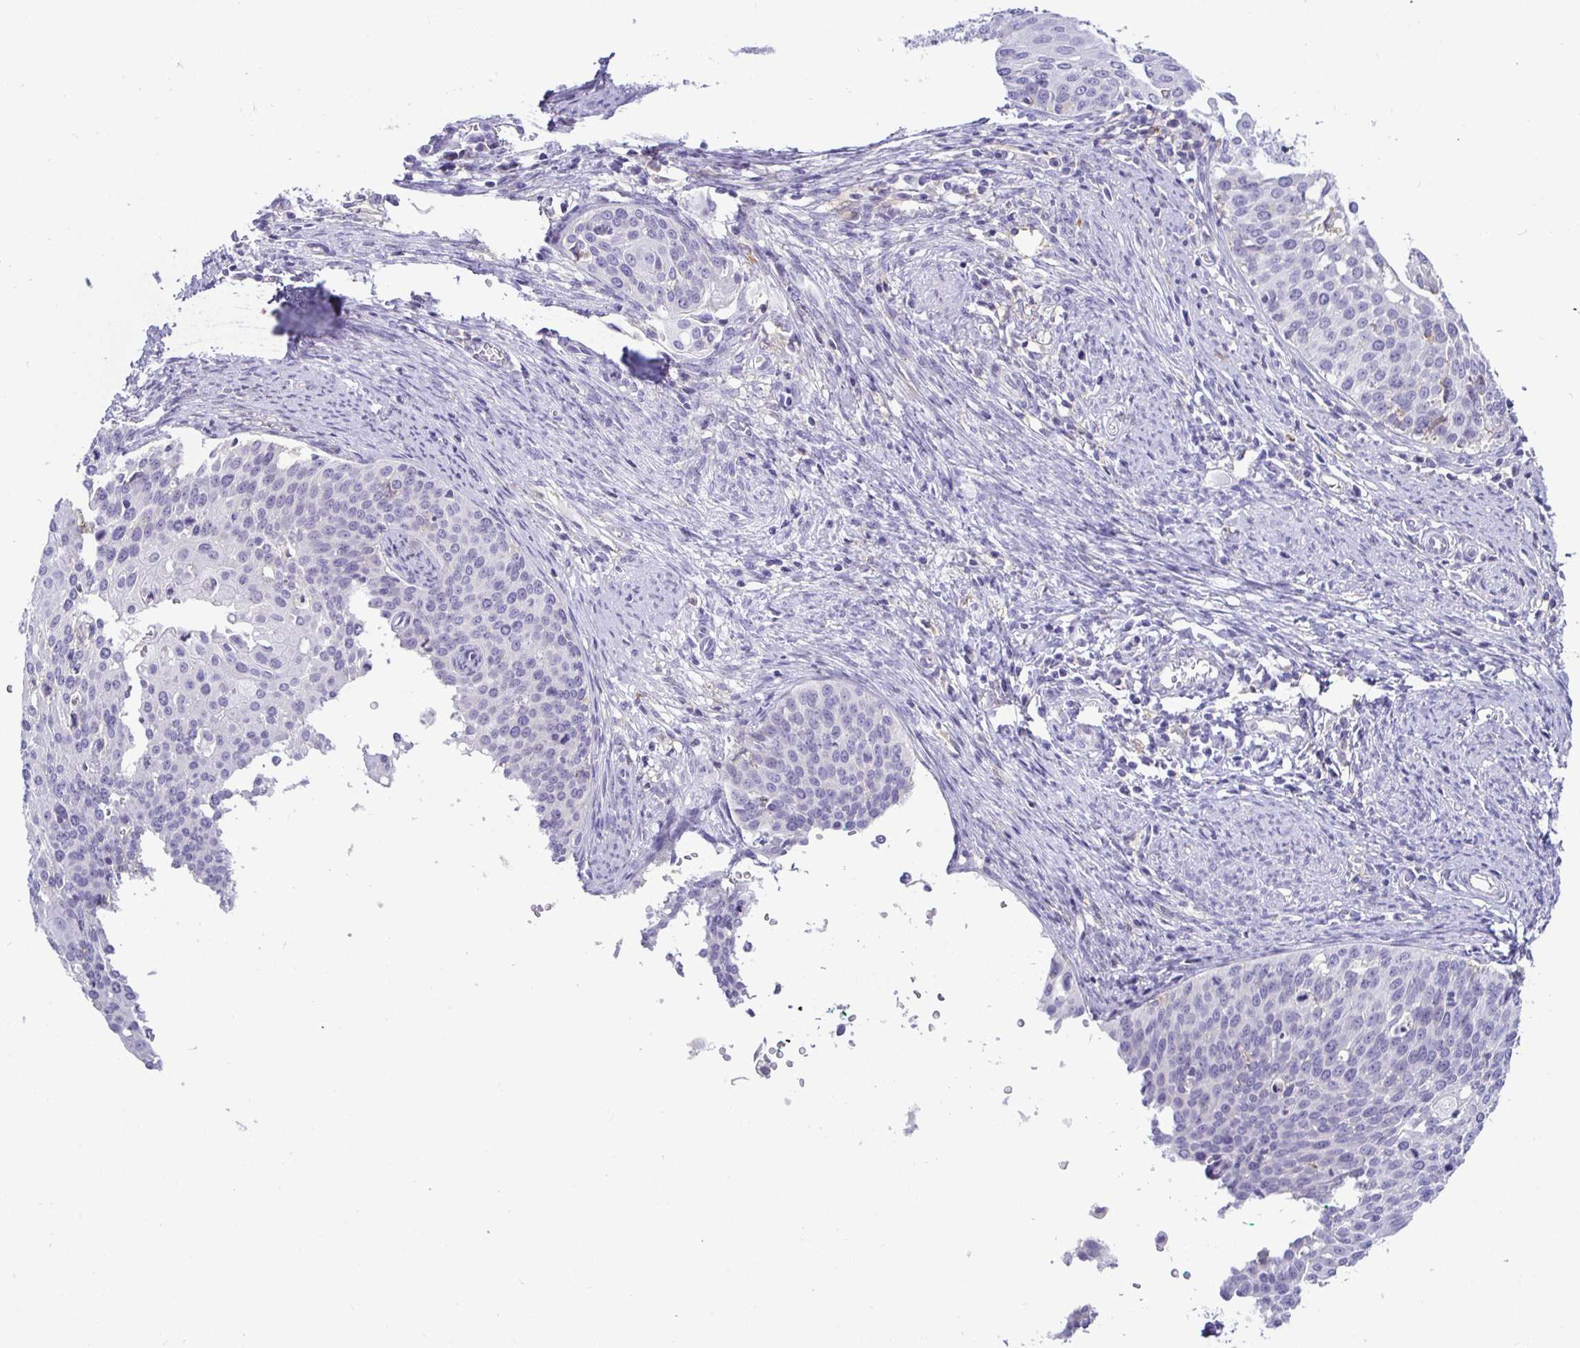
{"staining": {"intensity": "negative", "quantity": "none", "location": "none"}, "tissue": "cervical cancer", "cell_type": "Tumor cells", "image_type": "cancer", "snomed": [{"axis": "morphology", "description": "Squamous cell carcinoma, NOS"}, {"axis": "topography", "description": "Cervix"}], "caption": "DAB immunohistochemical staining of cervical cancer reveals no significant positivity in tumor cells. (Brightfield microscopy of DAB immunohistochemistry at high magnification).", "gene": "SIRPA", "patient": {"sex": "female", "age": 44}}